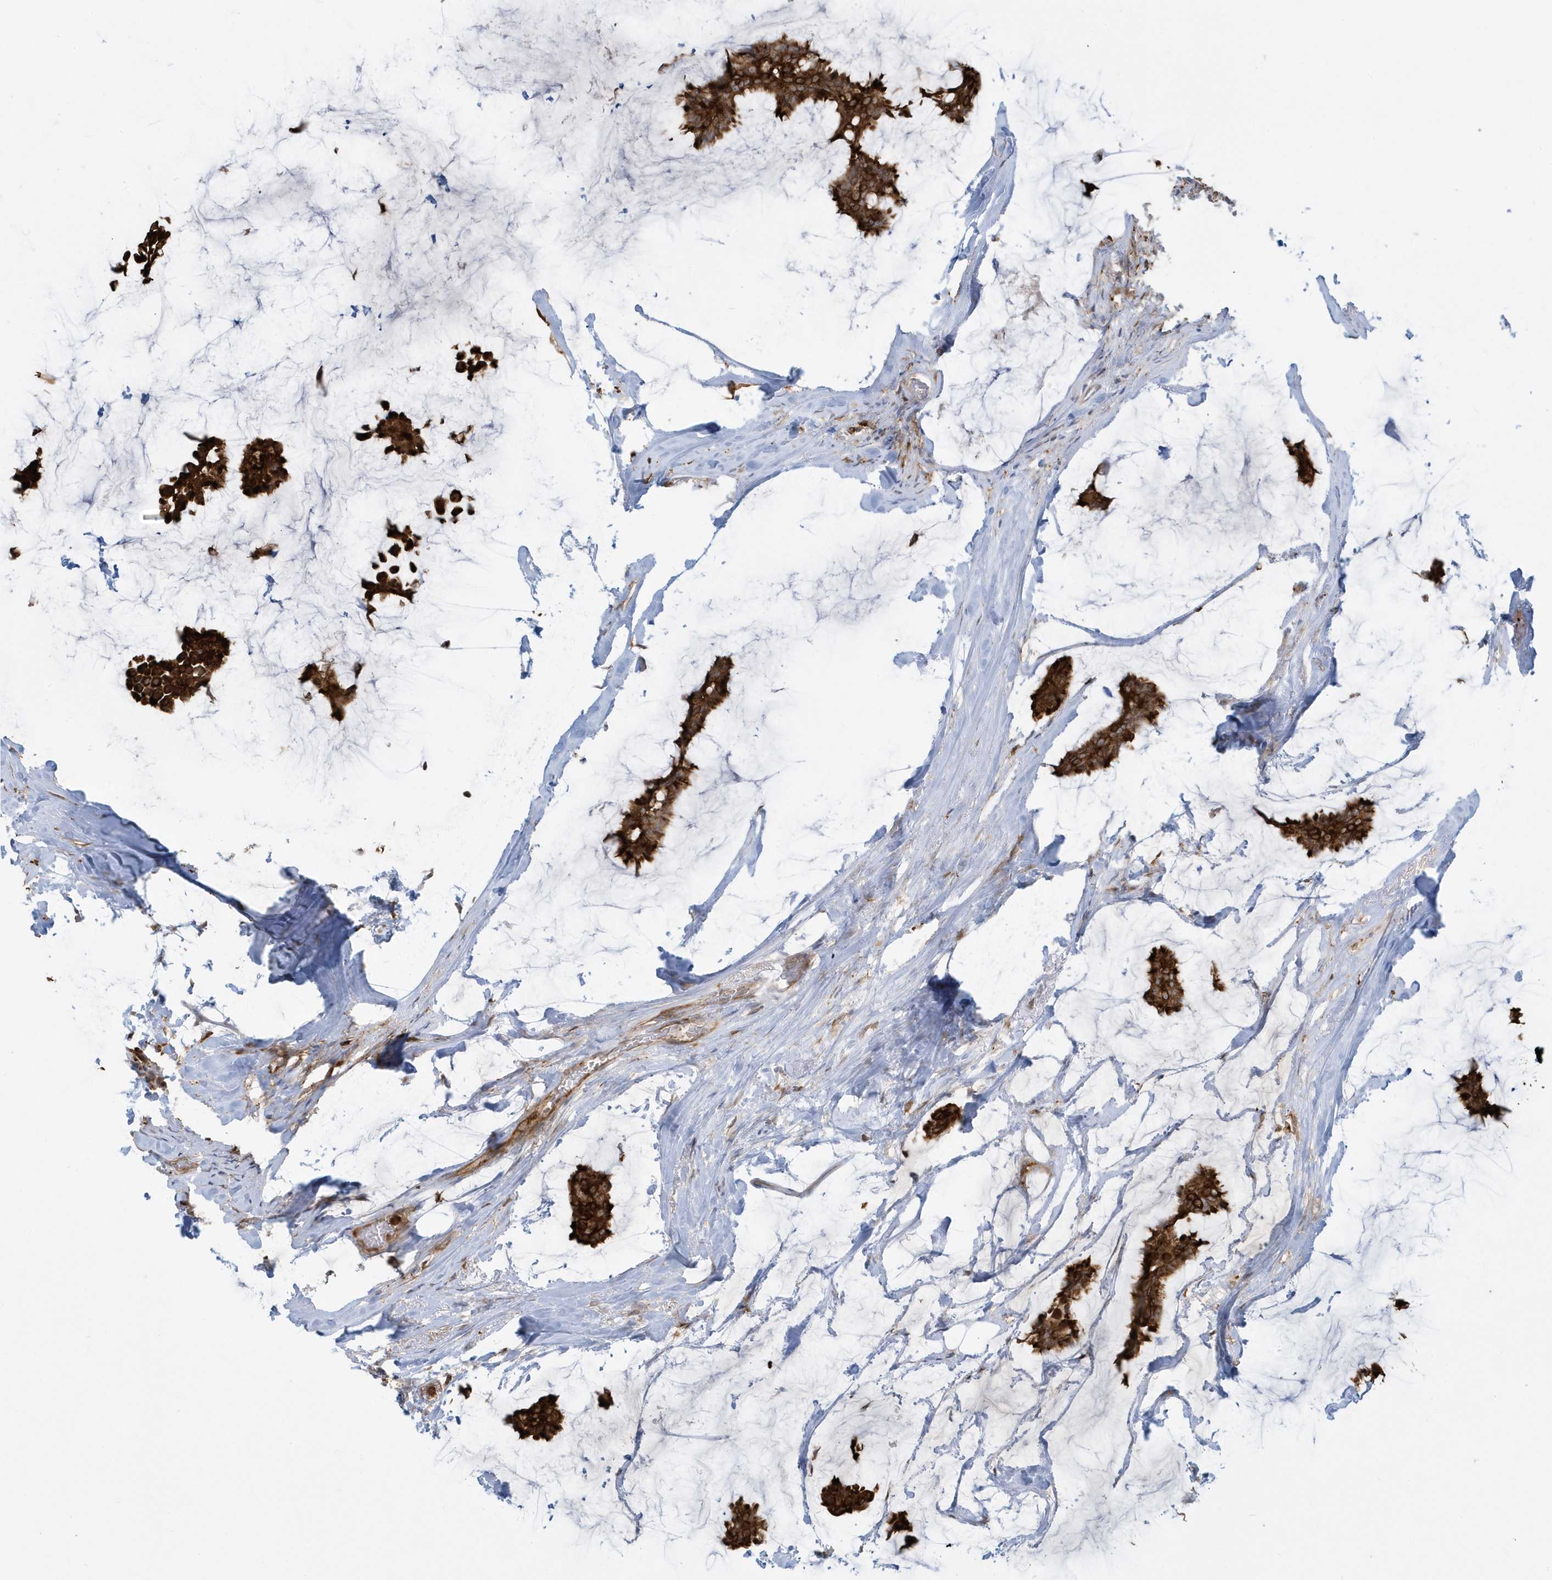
{"staining": {"intensity": "strong", "quantity": ">75%", "location": "cytoplasmic/membranous"}, "tissue": "breast cancer", "cell_type": "Tumor cells", "image_type": "cancer", "snomed": [{"axis": "morphology", "description": "Duct carcinoma"}, {"axis": "topography", "description": "Breast"}], "caption": "Immunohistochemical staining of breast cancer demonstrates strong cytoplasmic/membranous protein expression in about >75% of tumor cells. (Stains: DAB in brown, nuclei in blue, Microscopy: brightfield microscopy at high magnification).", "gene": "CLCN6", "patient": {"sex": "female", "age": 93}}